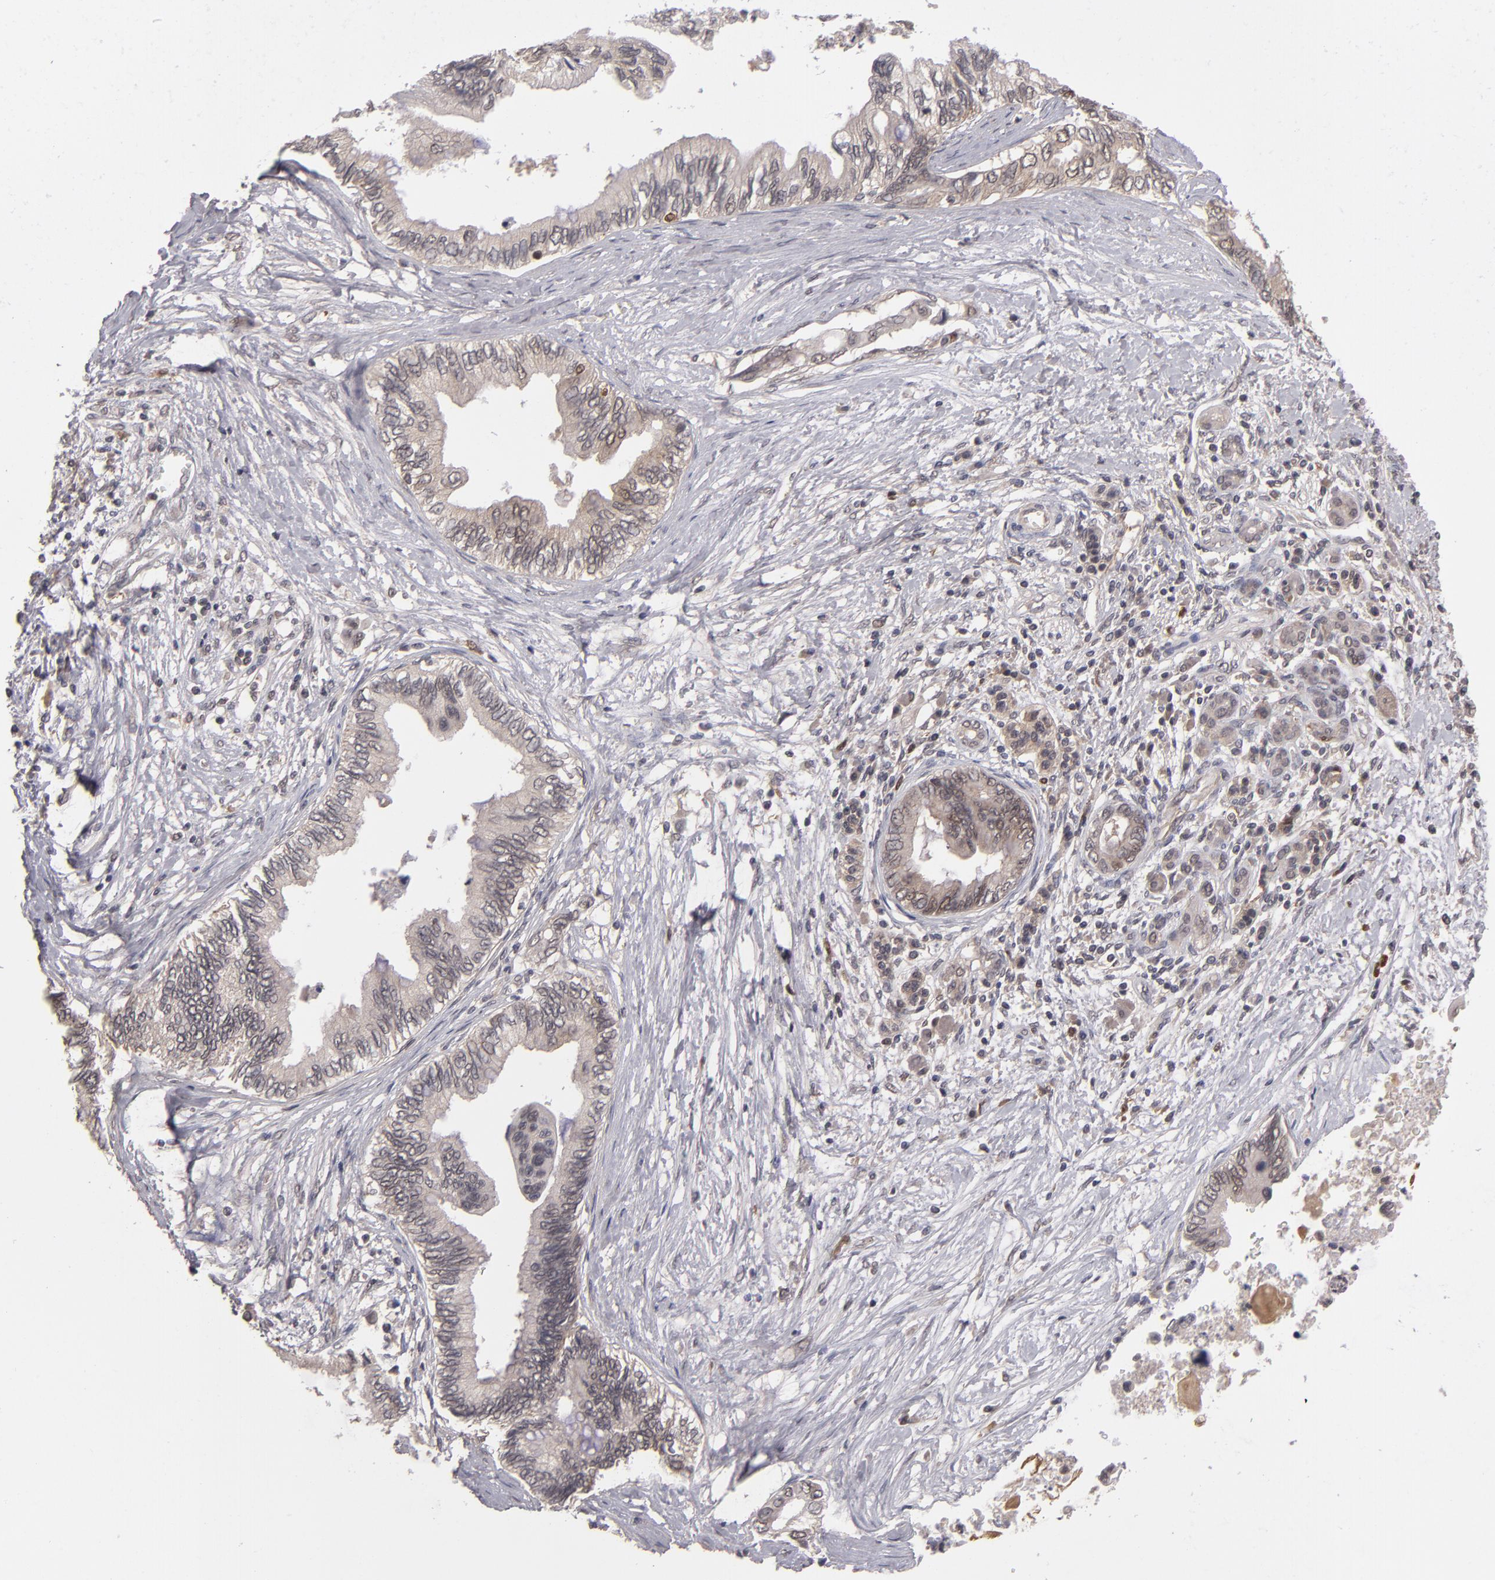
{"staining": {"intensity": "moderate", "quantity": ">75%", "location": "cytoplasmic/membranous"}, "tissue": "pancreatic cancer", "cell_type": "Tumor cells", "image_type": "cancer", "snomed": [{"axis": "morphology", "description": "Adenocarcinoma, NOS"}, {"axis": "topography", "description": "Pancreas"}], "caption": "An IHC micrograph of neoplastic tissue is shown. Protein staining in brown shows moderate cytoplasmic/membranous positivity in pancreatic cancer within tumor cells. The protein is shown in brown color, while the nuclei are stained blue.", "gene": "TYMS", "patient": {"sex": "female", "age": 66}}